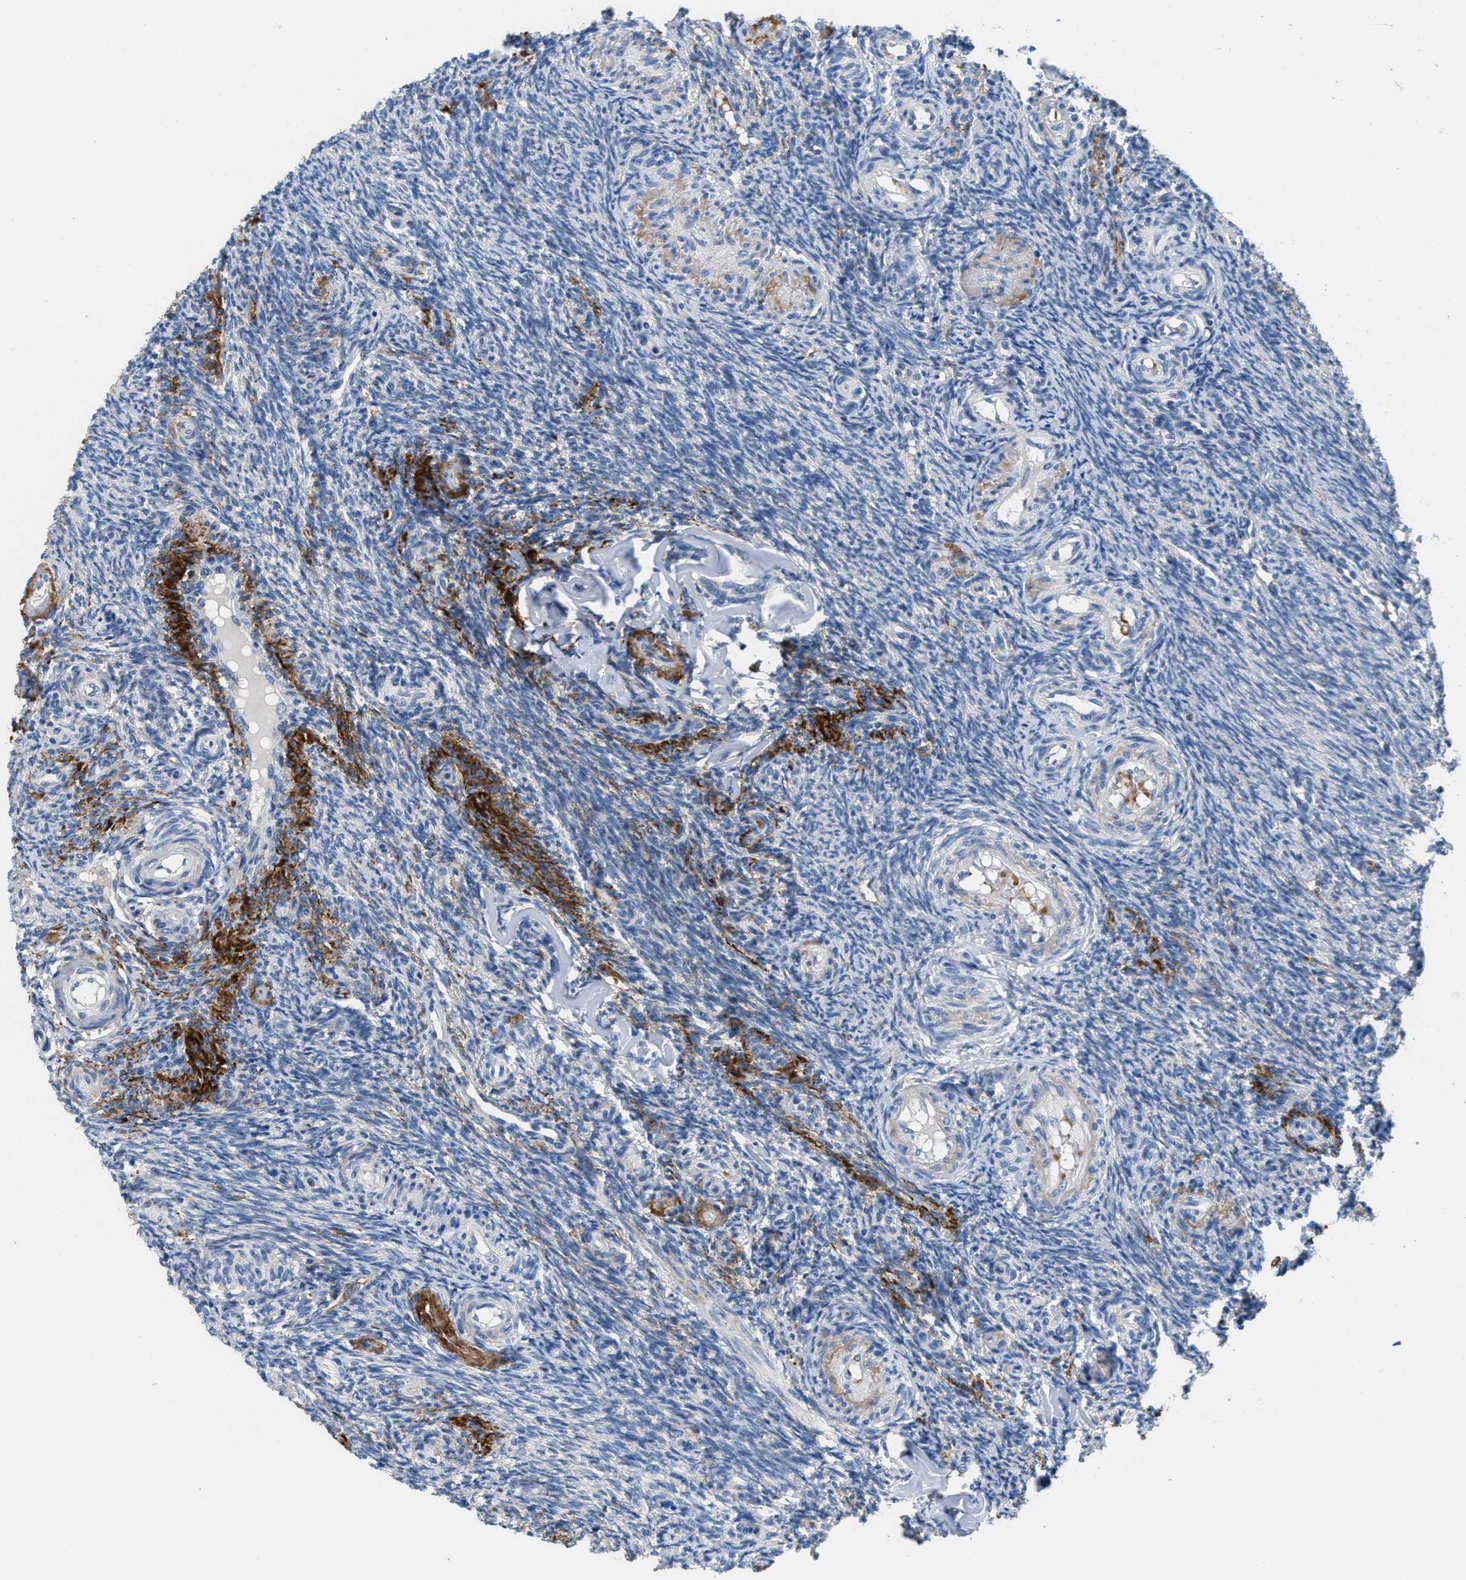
{"staining": {"intensity": "weak", "quantity": "25%-75%", "location": "cytoplasmic/membranous"}, "tissue": "ovary", "cell_type": "Follicle cells", "image_type": "normal", "snomed": [{"axis": "morphology", "description": "Normal tissue, NOS"}, {"axis": "topography", "description": "Ovary"}], "caption": "The histopathology image demonstrates staining of unremarkable ovary, revealing weak cytoplasmic/membranous protein positivity (brown color) within follicle cells. (DAB (3,3'-diaminobenzidine) IHC, brown staining for protein, blue staining for nuclei).", "gene": "DGKE", "patient": {"sex": "female", "age": 41}}